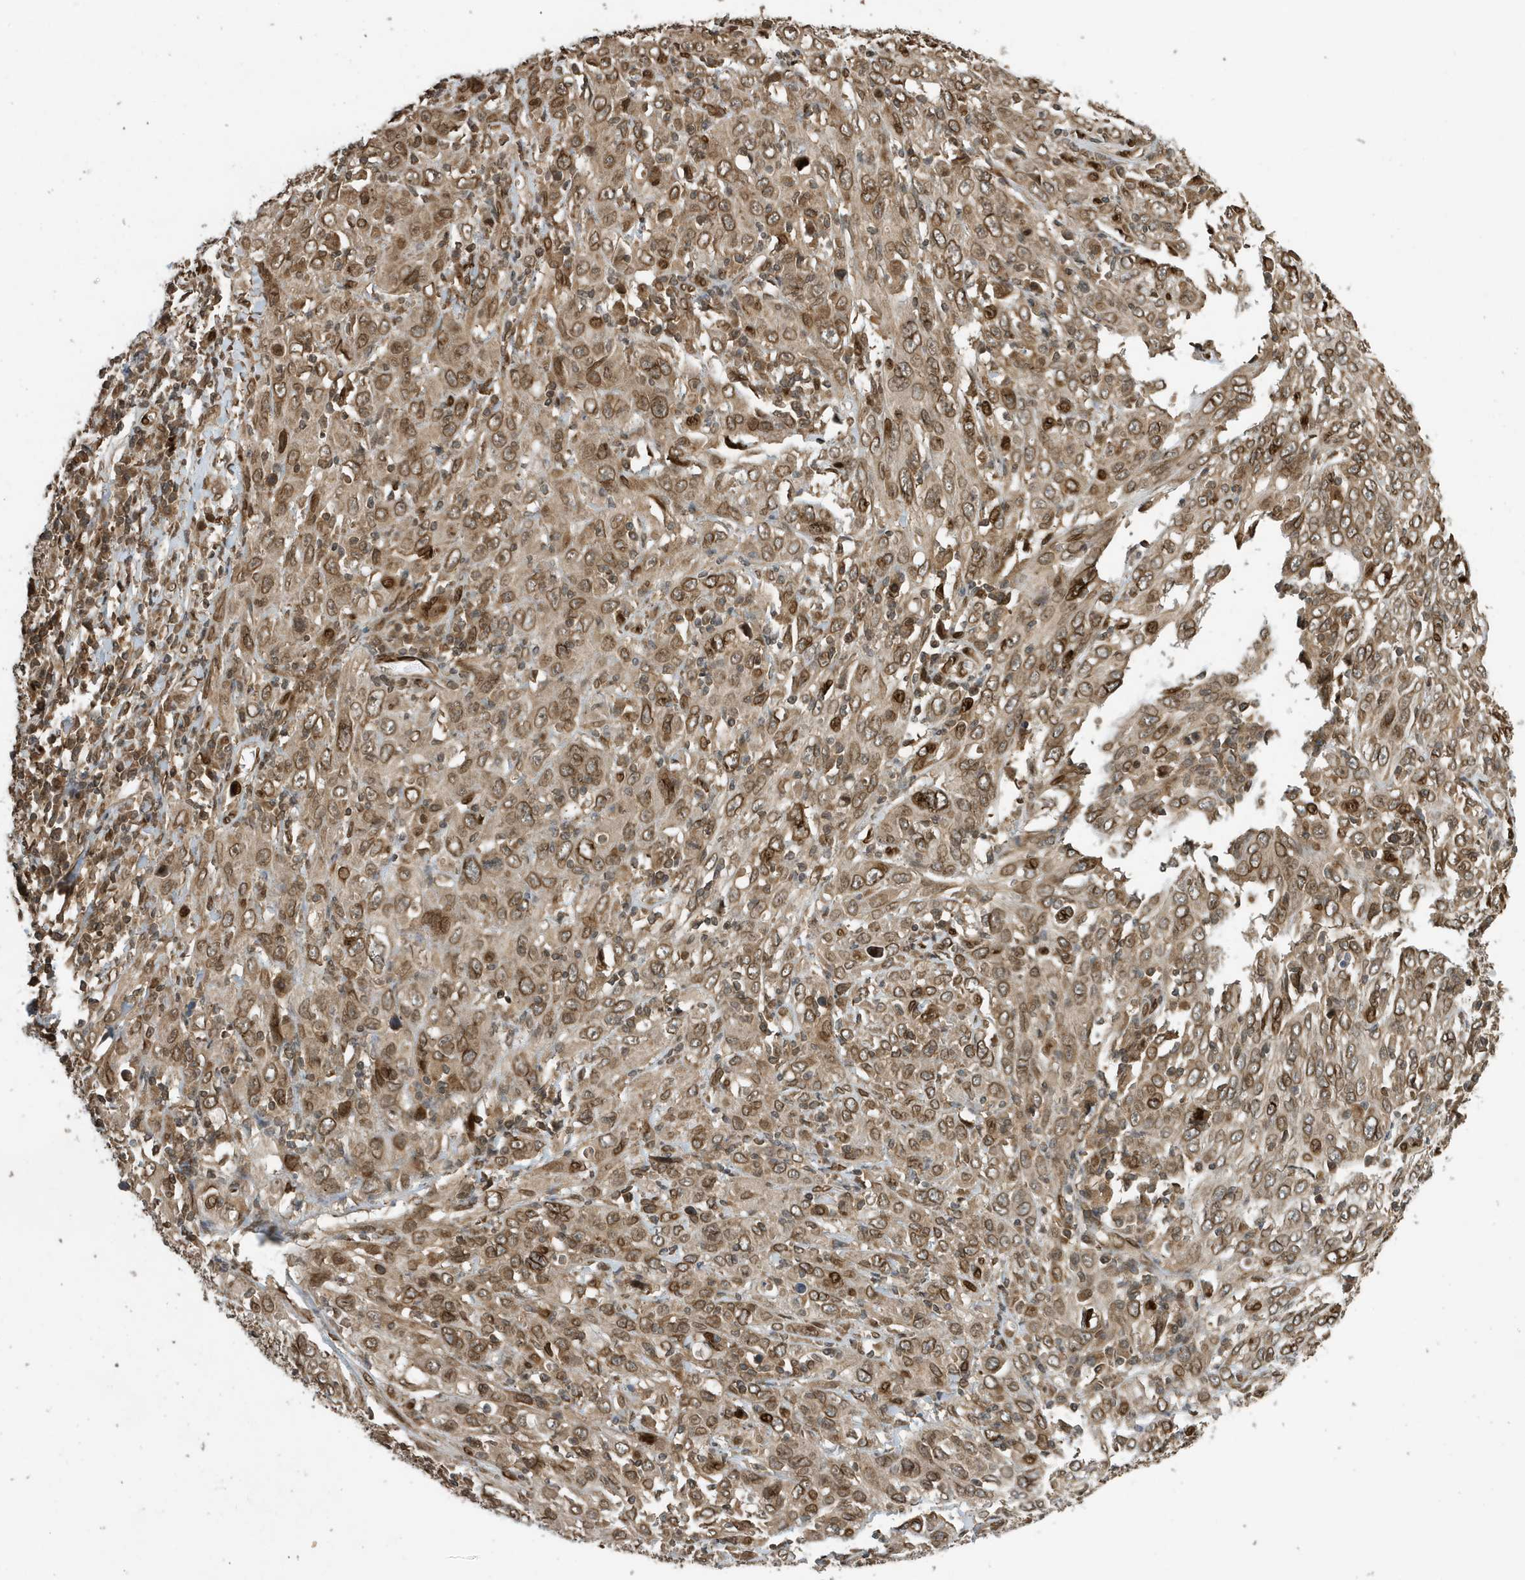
{"staining": {"intensity": "moderate", "quantity": ">75%", "location": "cytoplasmic/membranous,nuclear"}, "tissue": "cervical cancer", "cell_type": "Tumor cells", "image_type": "cancer", "snomed": [{"axis": "morphology", "description": "Squamous cell carcinoma, NOS"}, {"axis": "topography", "description": "Cervix"}], "caption": "Cervical cancer (squamous cell carcinoma) stained for a protein (brown) displays moderate cytoplasmic/membranous and nuclear positive positivity in approximately >75% of tumor cells.", "gene": "DUSP18", "patient": {"sex": "female", "age": 46}}